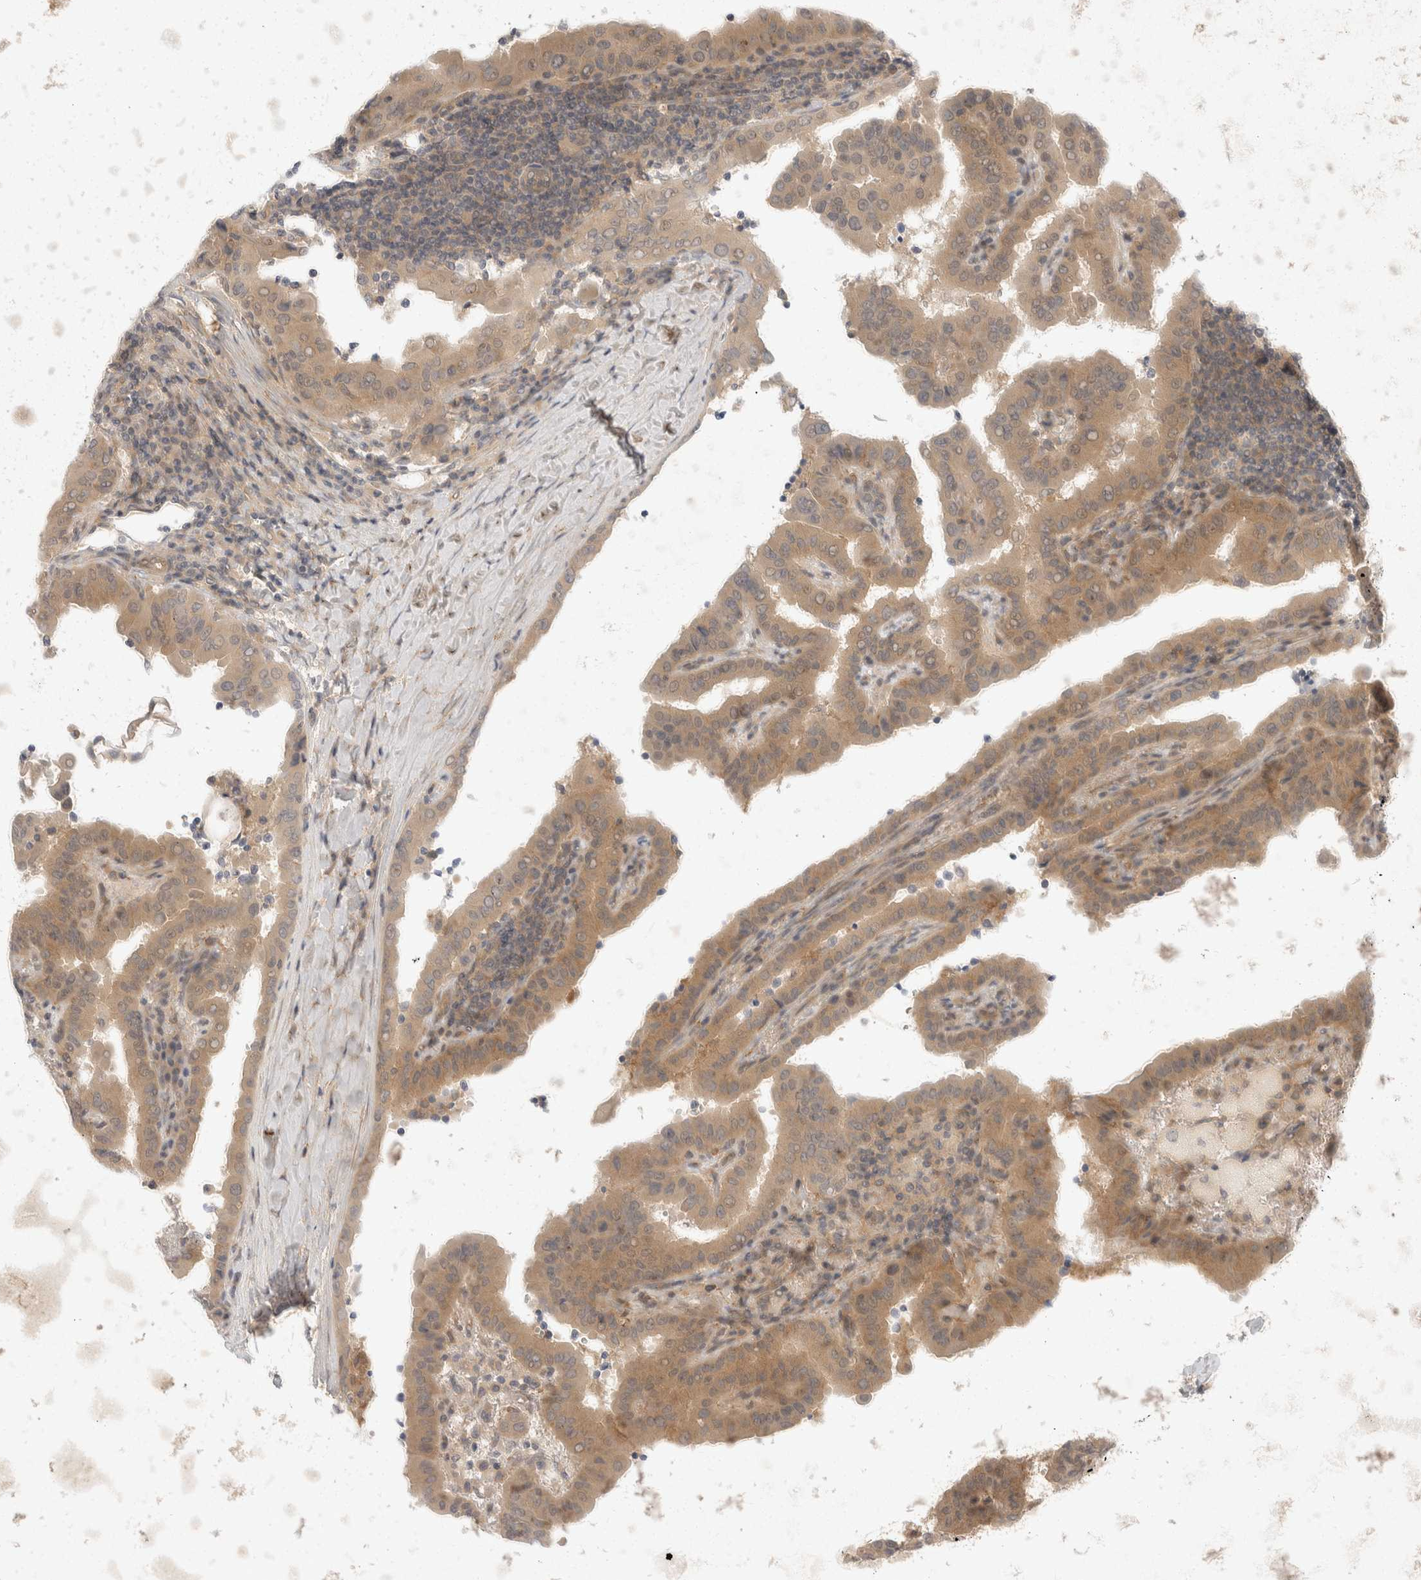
{"staining": {"intensity": "moderate", "quantity": ">75%", "location": "cytoplasmic/membranous"}, "tissue": "thyroid cancer", "cell_type": "Tumor cells", "image_type": "cancer", "snomed": [{"axis": "morphology", "description": "Papillary adenocarcinoma, NOS"}, {"axis": "topography", "description": "Thyroid gland"}], "caption": "About >75% of tumor cells in papillary adenocarcinoma (thyroid) show moderate cytoplasmic/membranous protein expression as visualized by brown immunohistochemical staining.", "gene": "EIF4G3", "patient": {"sex": "male", "age": 33}}